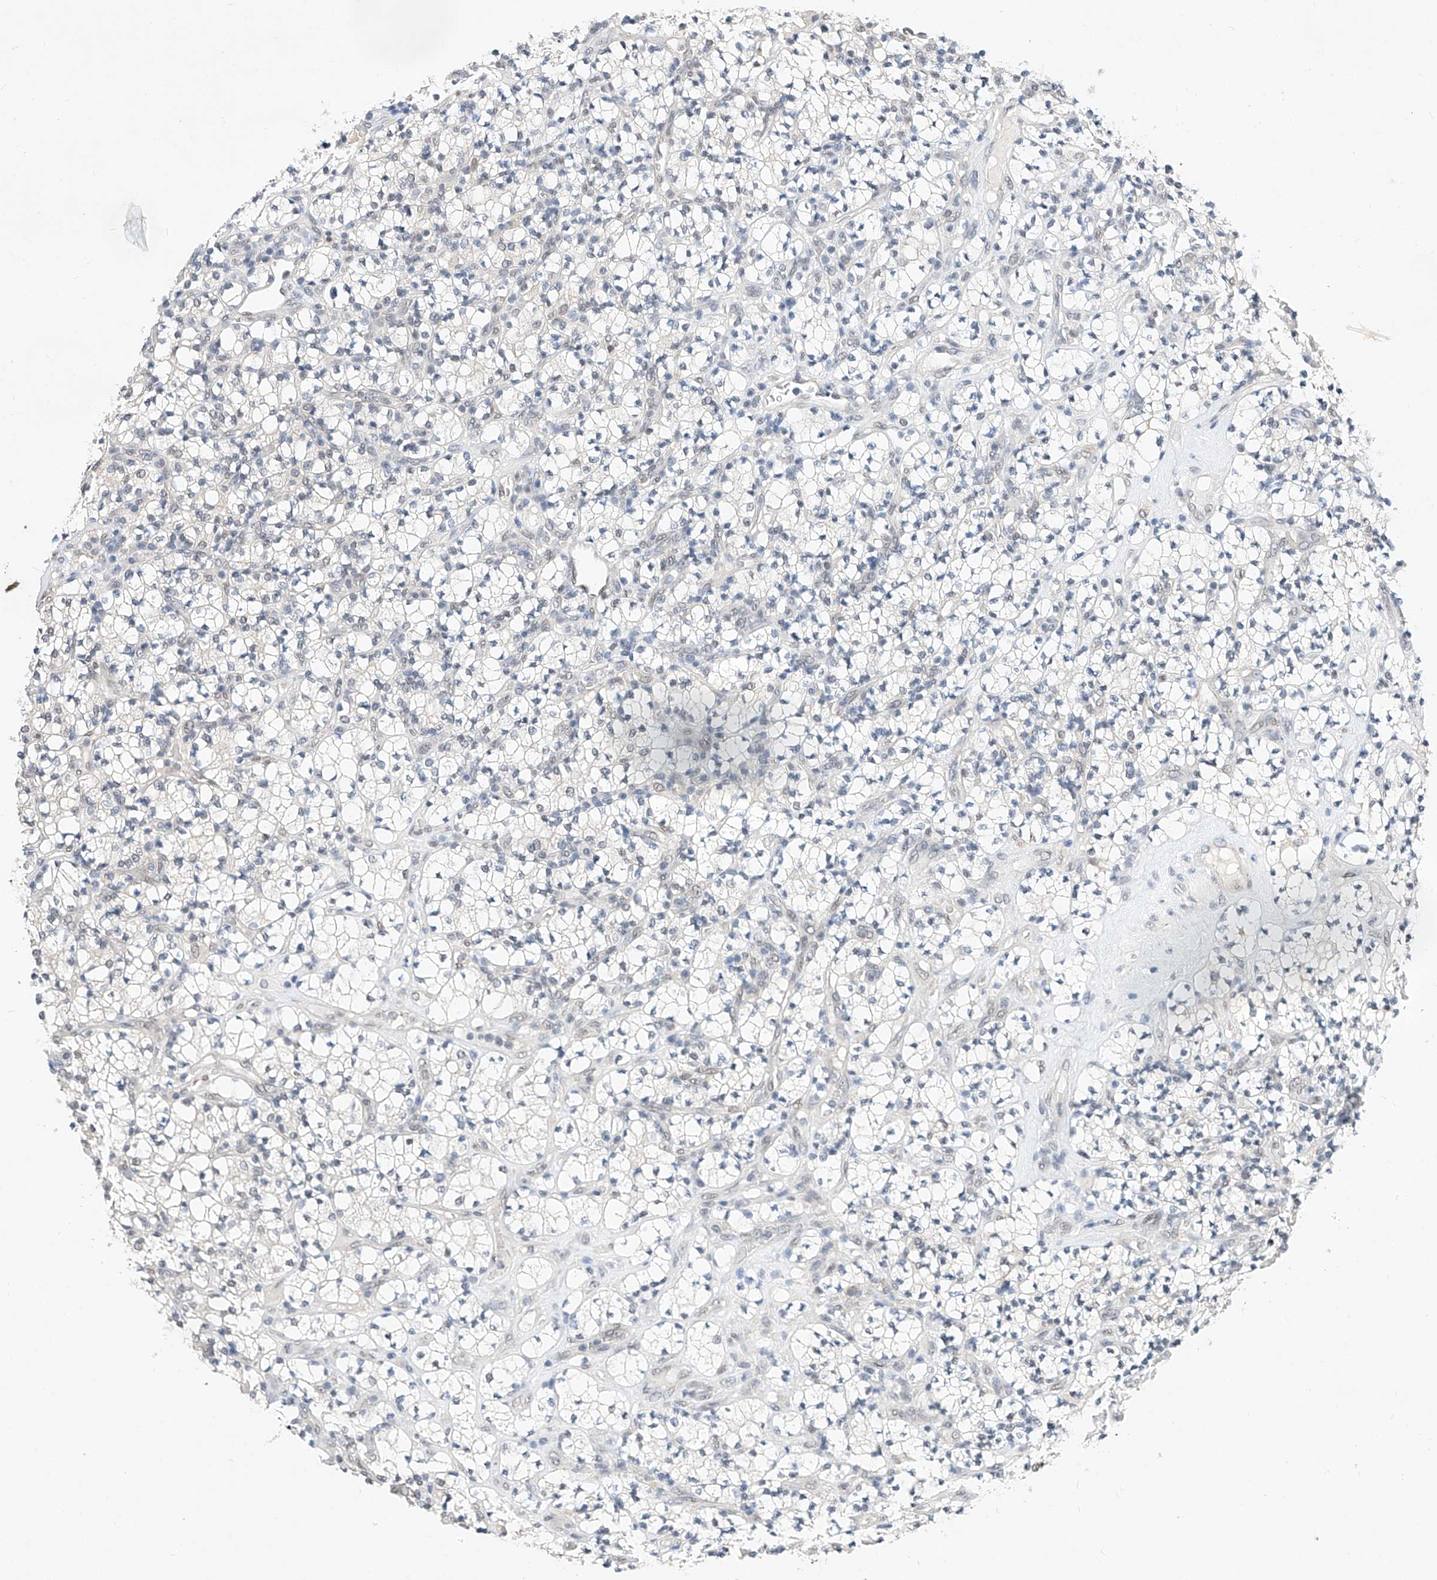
{"staining": {"intensity": "weak", "quantity": "<25%", "location": "nuclear"}, "tissue": "renal cancer", "cell_type": "Tumor cells", "image_type": "cancer", "snomed": [{"axis": "morphology", "description": "Adenocarcinoma, NOS"}, {"axis": "topography", "description": "Kidney"}], "caption": "Immunohistochemistry (IHC) of human renal adenocarcinoma displays no positivity in tumor cells.", "gene": "KCNJ1", "patient": {"sex": "male", "age": 77}}